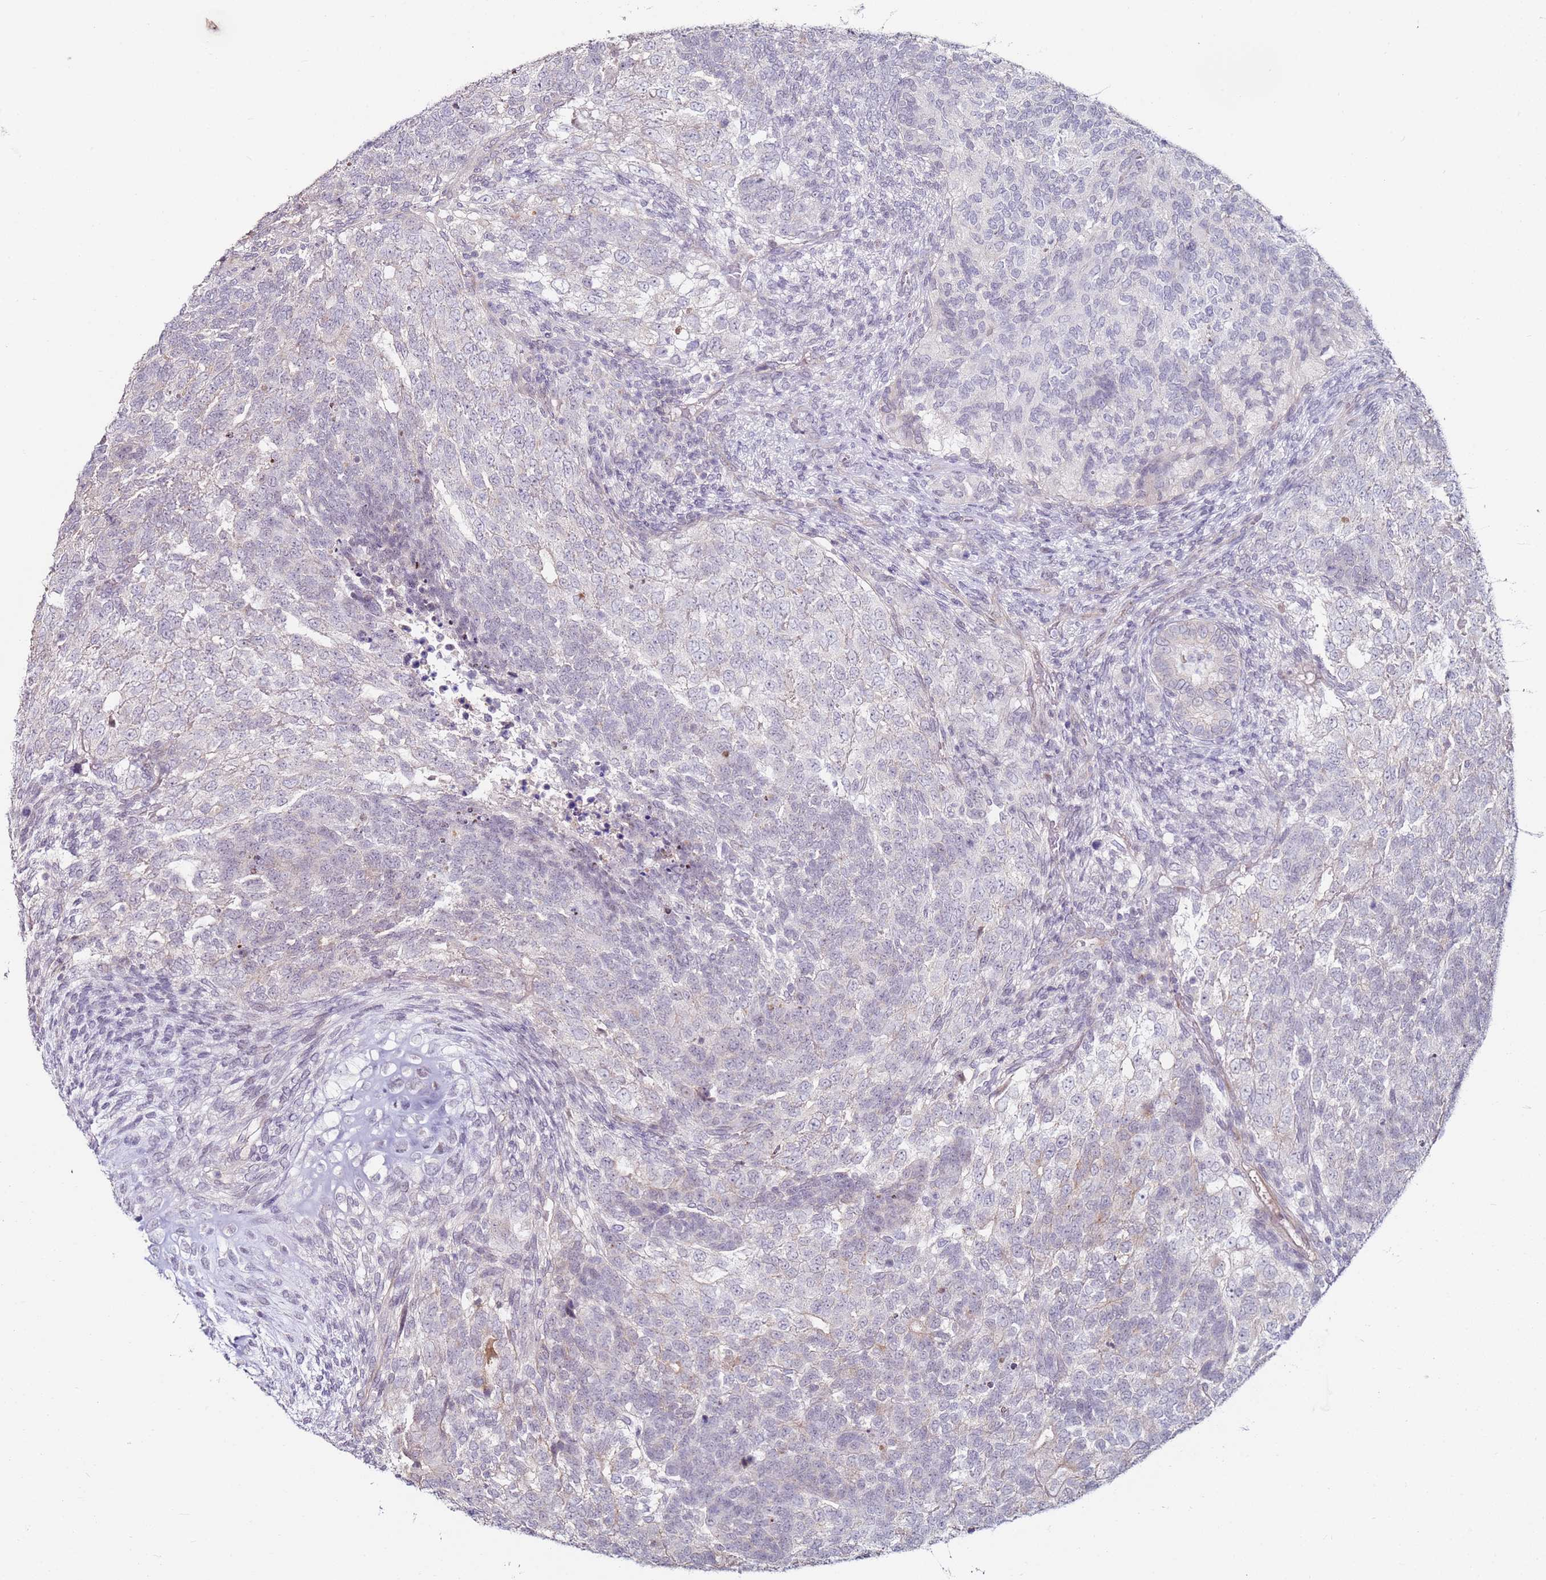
{"staining": {"intensity": "negative", "quantity": "none", "location": "none"}, "tissue": "testis cancer", "cell_type": "Tumor cells", "image_type": "cancer", "snomed": [{"axis": "morphology", "description": "Carcinoma, Embryonal, NOS"}, {"axis": "topography", "description": "Testis"}], "caption": "This is an immunohistochemistry (IHC) histopathology image of testis cancer. There is no staining in tumor cells.", "gene": "RARS2", "patient": {"sex": "male", "age": 23}}